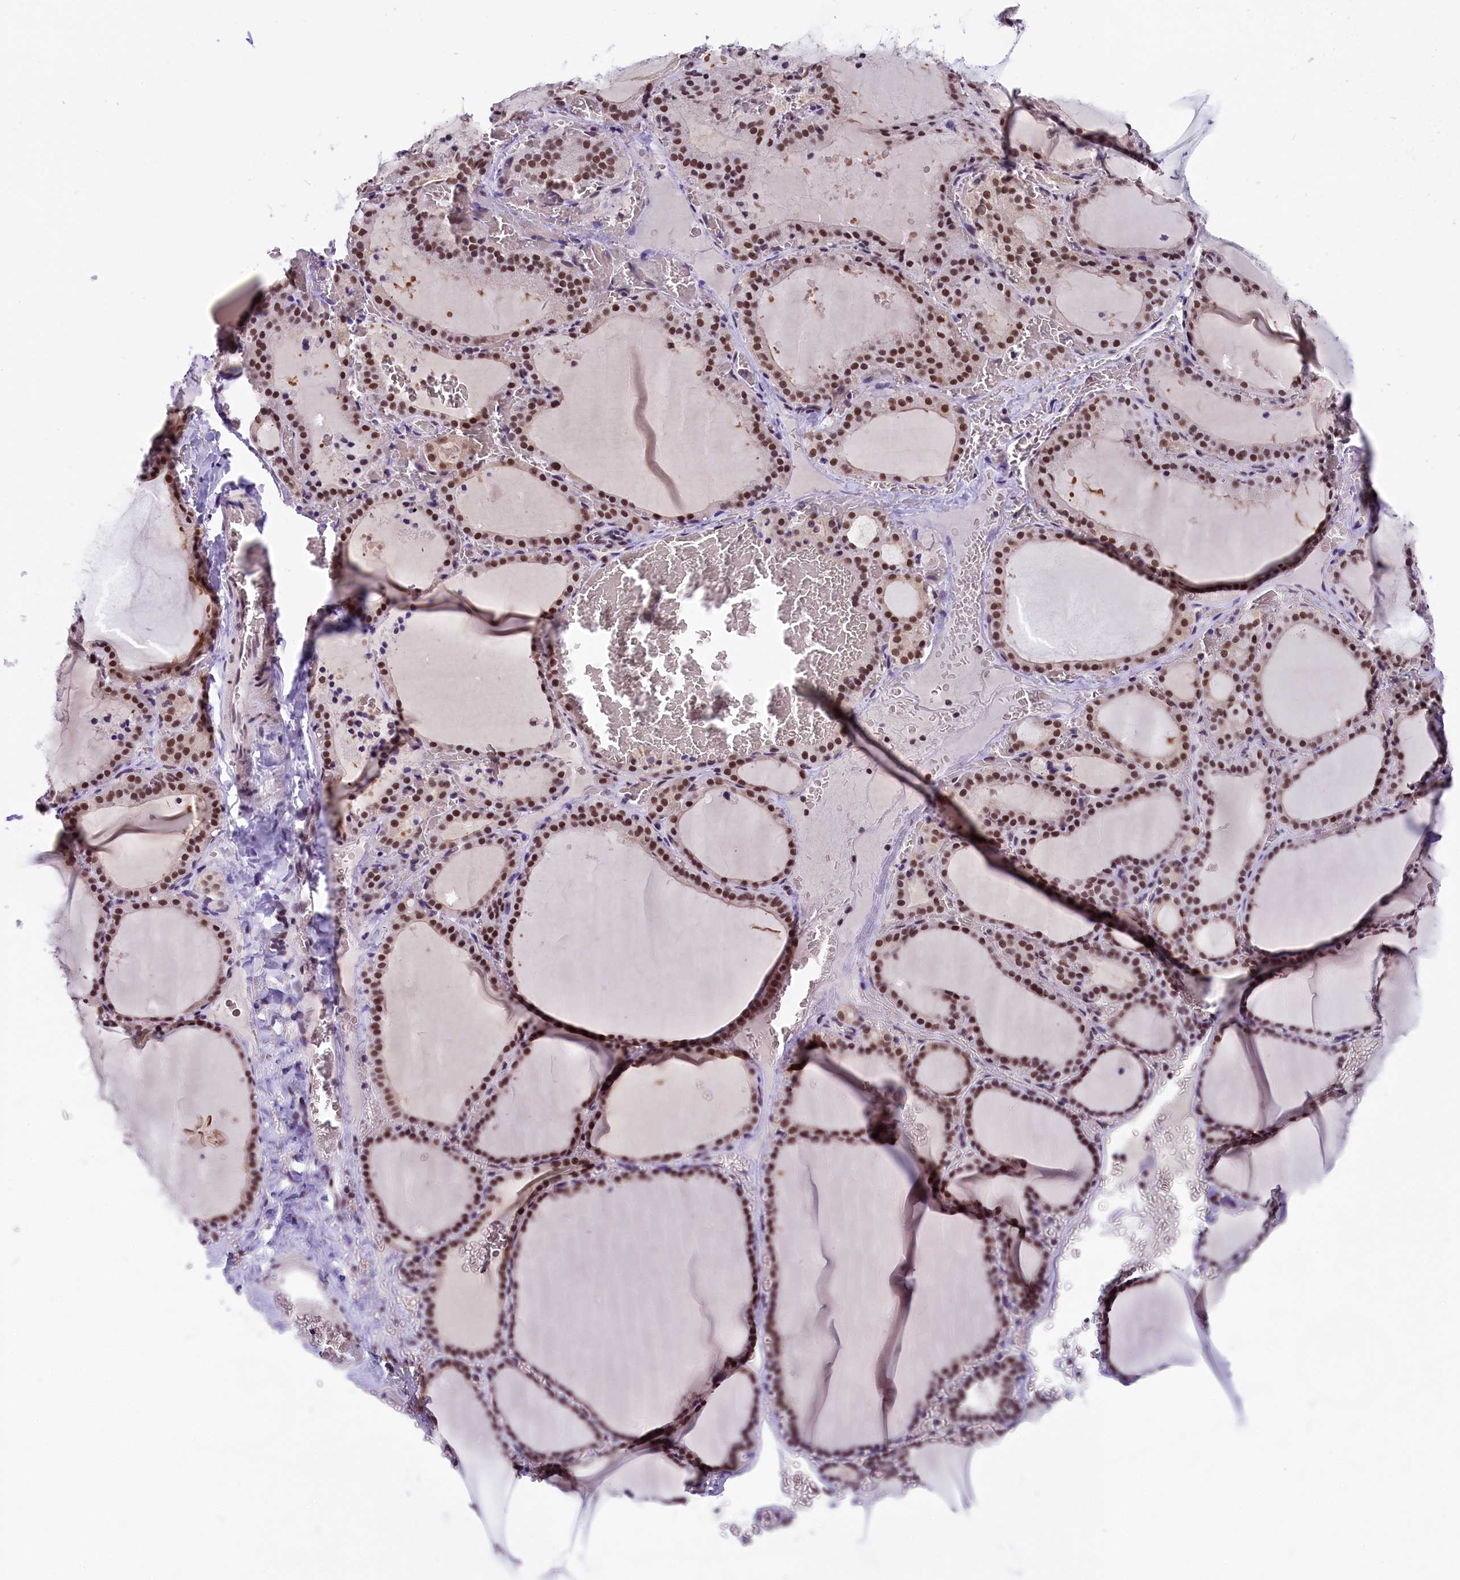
{"staining": {"intensity": "moderate", "quantity": ">75%", "location": "nuclear"}, "tissue": "thyroid gland", "cell_type": "Glandular cells", "image_type": "normal", "snomed": [{"axis": "morphology", "description": "Normal tissue, NOS"}, {"axis": "topography", "description": "Thyroid gland"}], "caption": "A high-resolution photomicrograph shows IHC staining of benign thyroid gland, which reveals moderate nuclear staining in approximately >75% of glandular cells. (Brightfield microscopy of DAB IHC at high magnification).", "gene": "ZC3H4", "patient": {"sex": "female", "age": 39}}